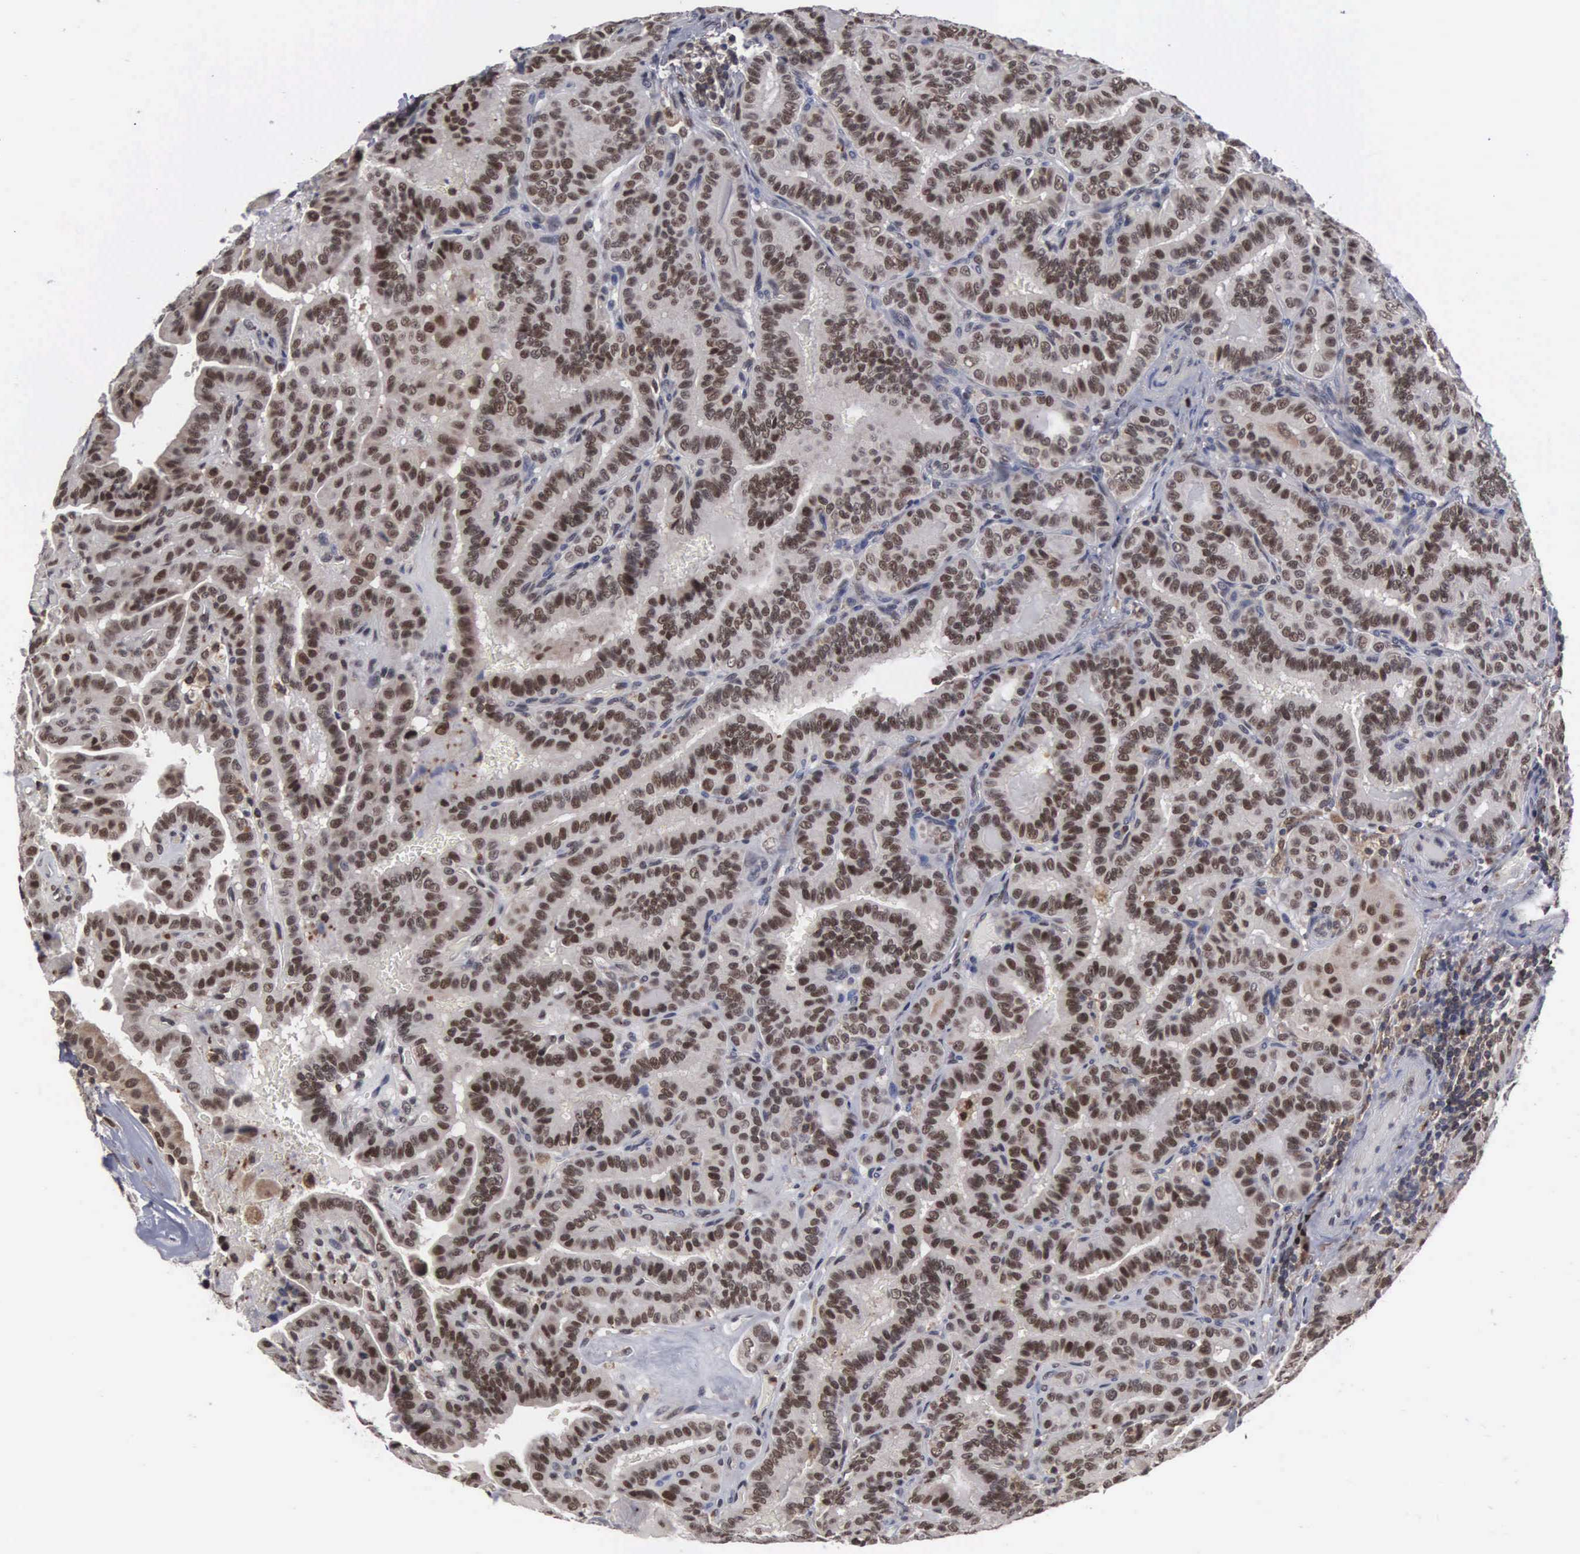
{"staining": {"intensity": "moderate", "quantity": ">75%", "location": "nuclear"}, "tissue": "thyroid cancer", "cell_type": "Tumor cells", "image_type": "cancer", "snomed": [{"axis": "morphology", "description": "Papillary adenocarcinoma, NOS"}, {"axis": "topography", "description": "Thyroid gland"}], "caption": "Thyroid papillary adenocarcinoma stained with immunohistochemistry (IHC) shows moderate nuclear positivity in approximately >75% of tumor cells. The staining is performed using DAB (3,3'-diaminobenzidine) brown chromogen to label protein expression. The nuclei are counter-stained blue using hematoxylin.", "gene": "TRMT5", "patient": {"sex": "male", "age": 87}}